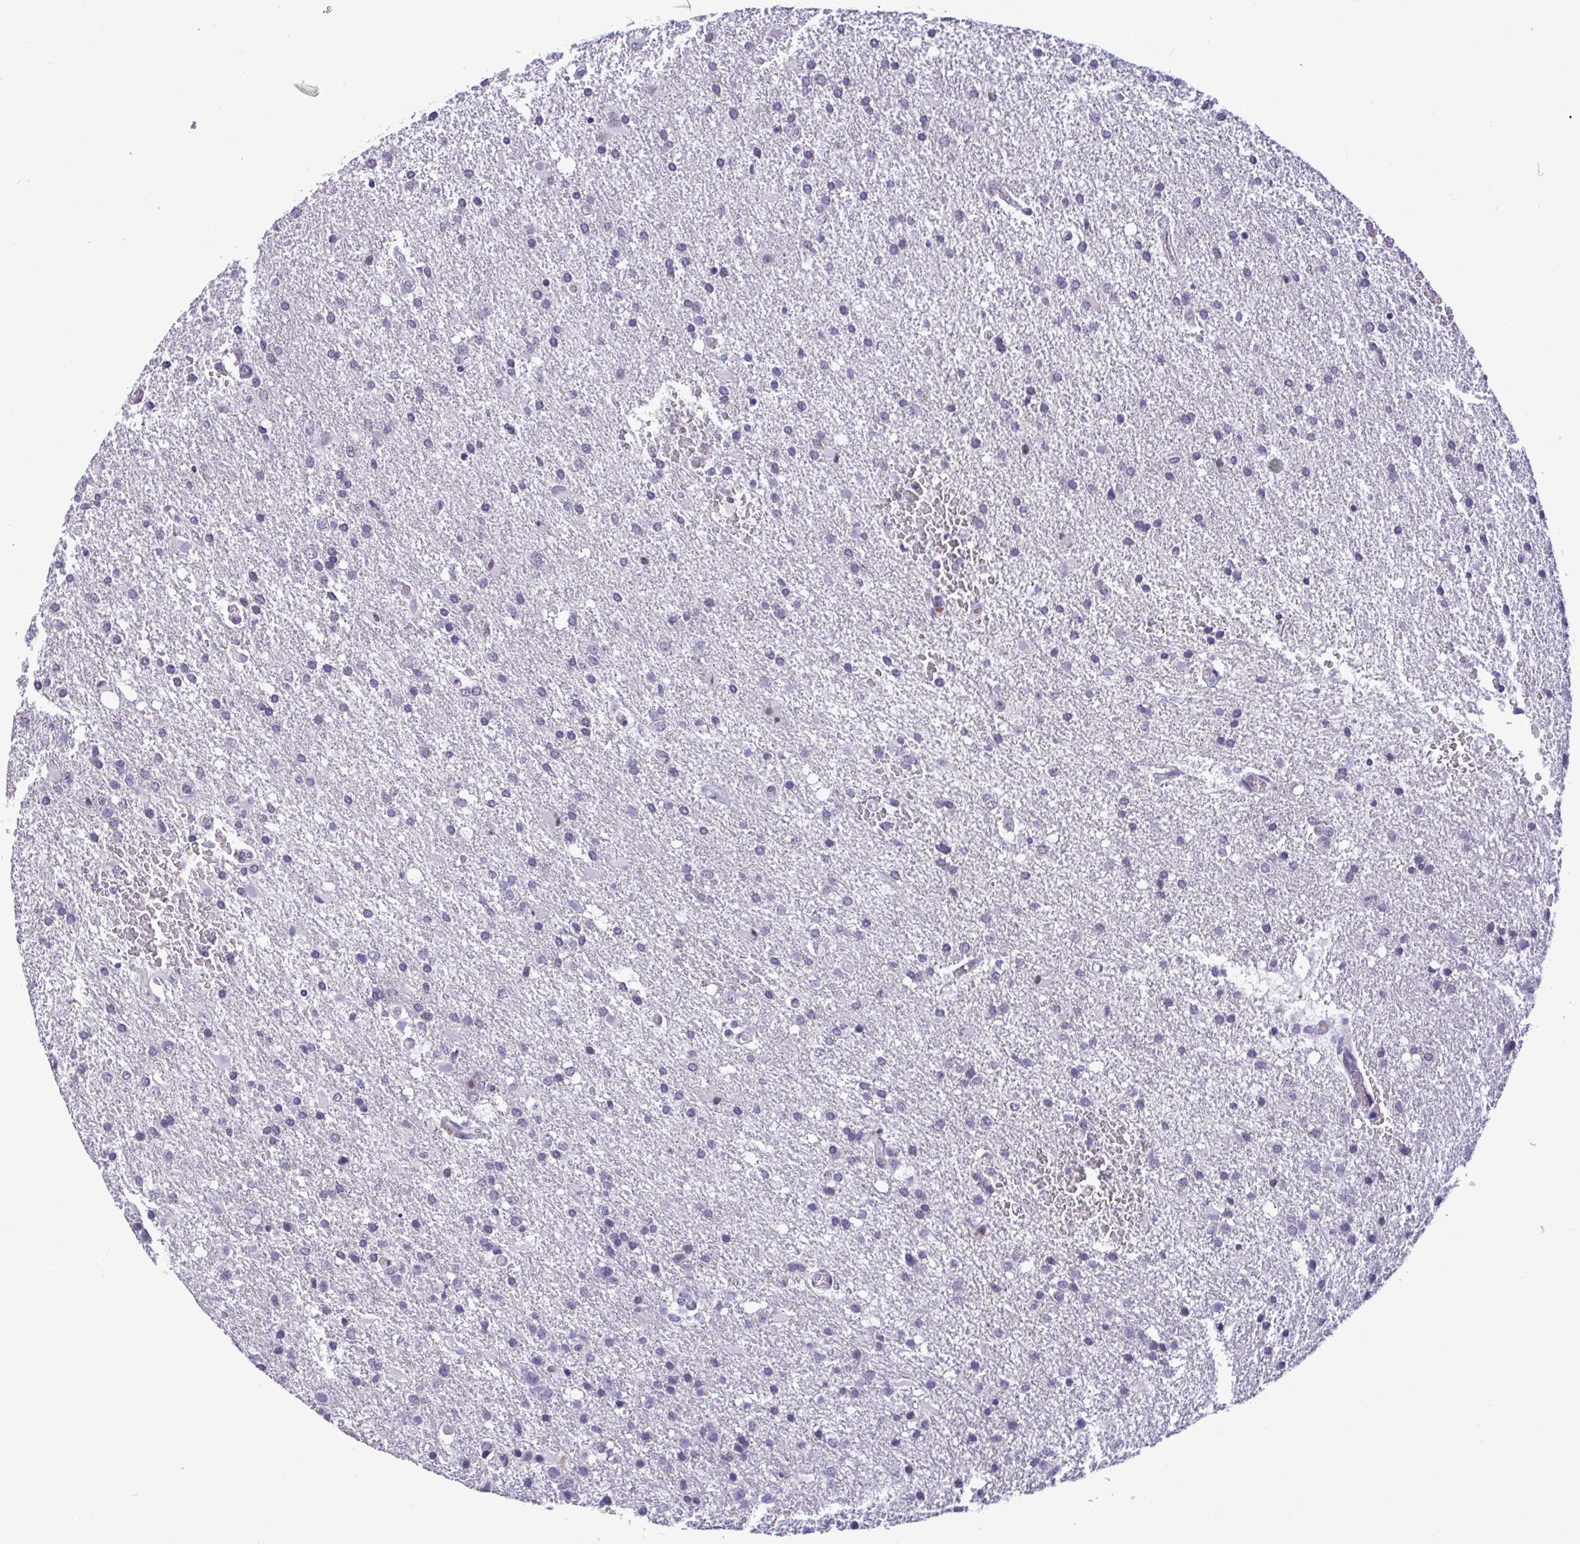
{"staining": {"intensity": "negative", "quantity": "none", "location": "none"}, "tissue": "glioma", "cell_type": "Tumor cells", "image_type": "cancer", "snomed": [{"axis": "morphology", "description": "Glioma, malignant, High grade"}, {"axis": "topography", "description": "Brain"}], "caption": "A high-resolution micrograph shows immunohistochemistry (IHC) staining of glioma, which shows no significant expression in tumor cells.", "gene": "YBX2", "patient": {"sex": "male", "age": 68}}